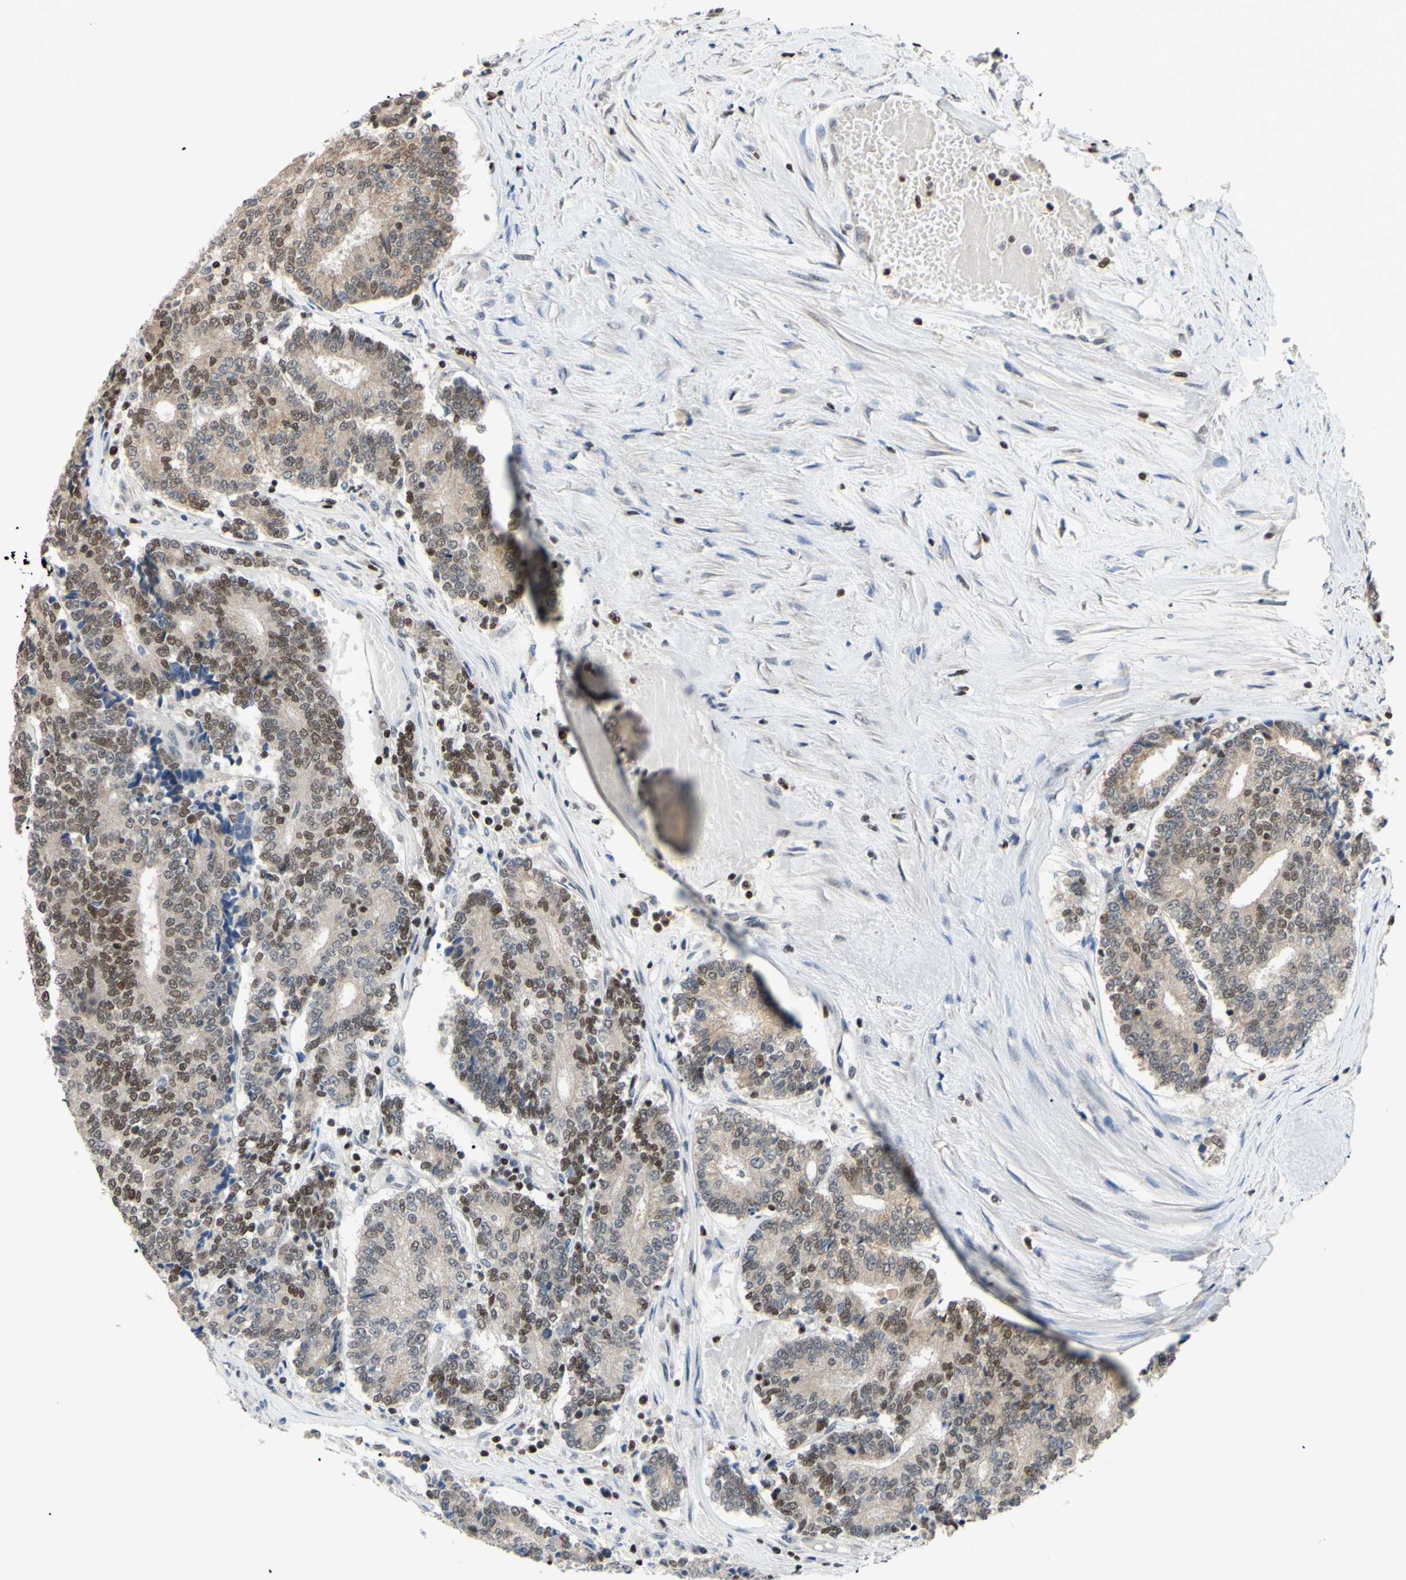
{"staining": {"intensity": "weak", "quantity": ">75%", "location": "cytoplasmic/membranous,nuclear"}, "tissue": "prostate cancer", "cell_type": "Tumor cells", "image_type": "cancer", "snomed": [{"axis": "morphology", "description": "Normal tissue, NOS"}, {"axis": "morphology", "description": "Adenocarcinoma, High grade"}, {"axis": "topography", "description": "Prostate"}, {"axis": "topography", "description": "Seminal veicle"}], "caption": "Immunohistochemistry of human prostate adenocarcinoma (high-grade) demonstrates low levels of weak cytoplasmic/membranous and nuclear staining in about >75% of tumor cells.", "gene": "SP4", "patient": {"sex": "male", "age": 55}}